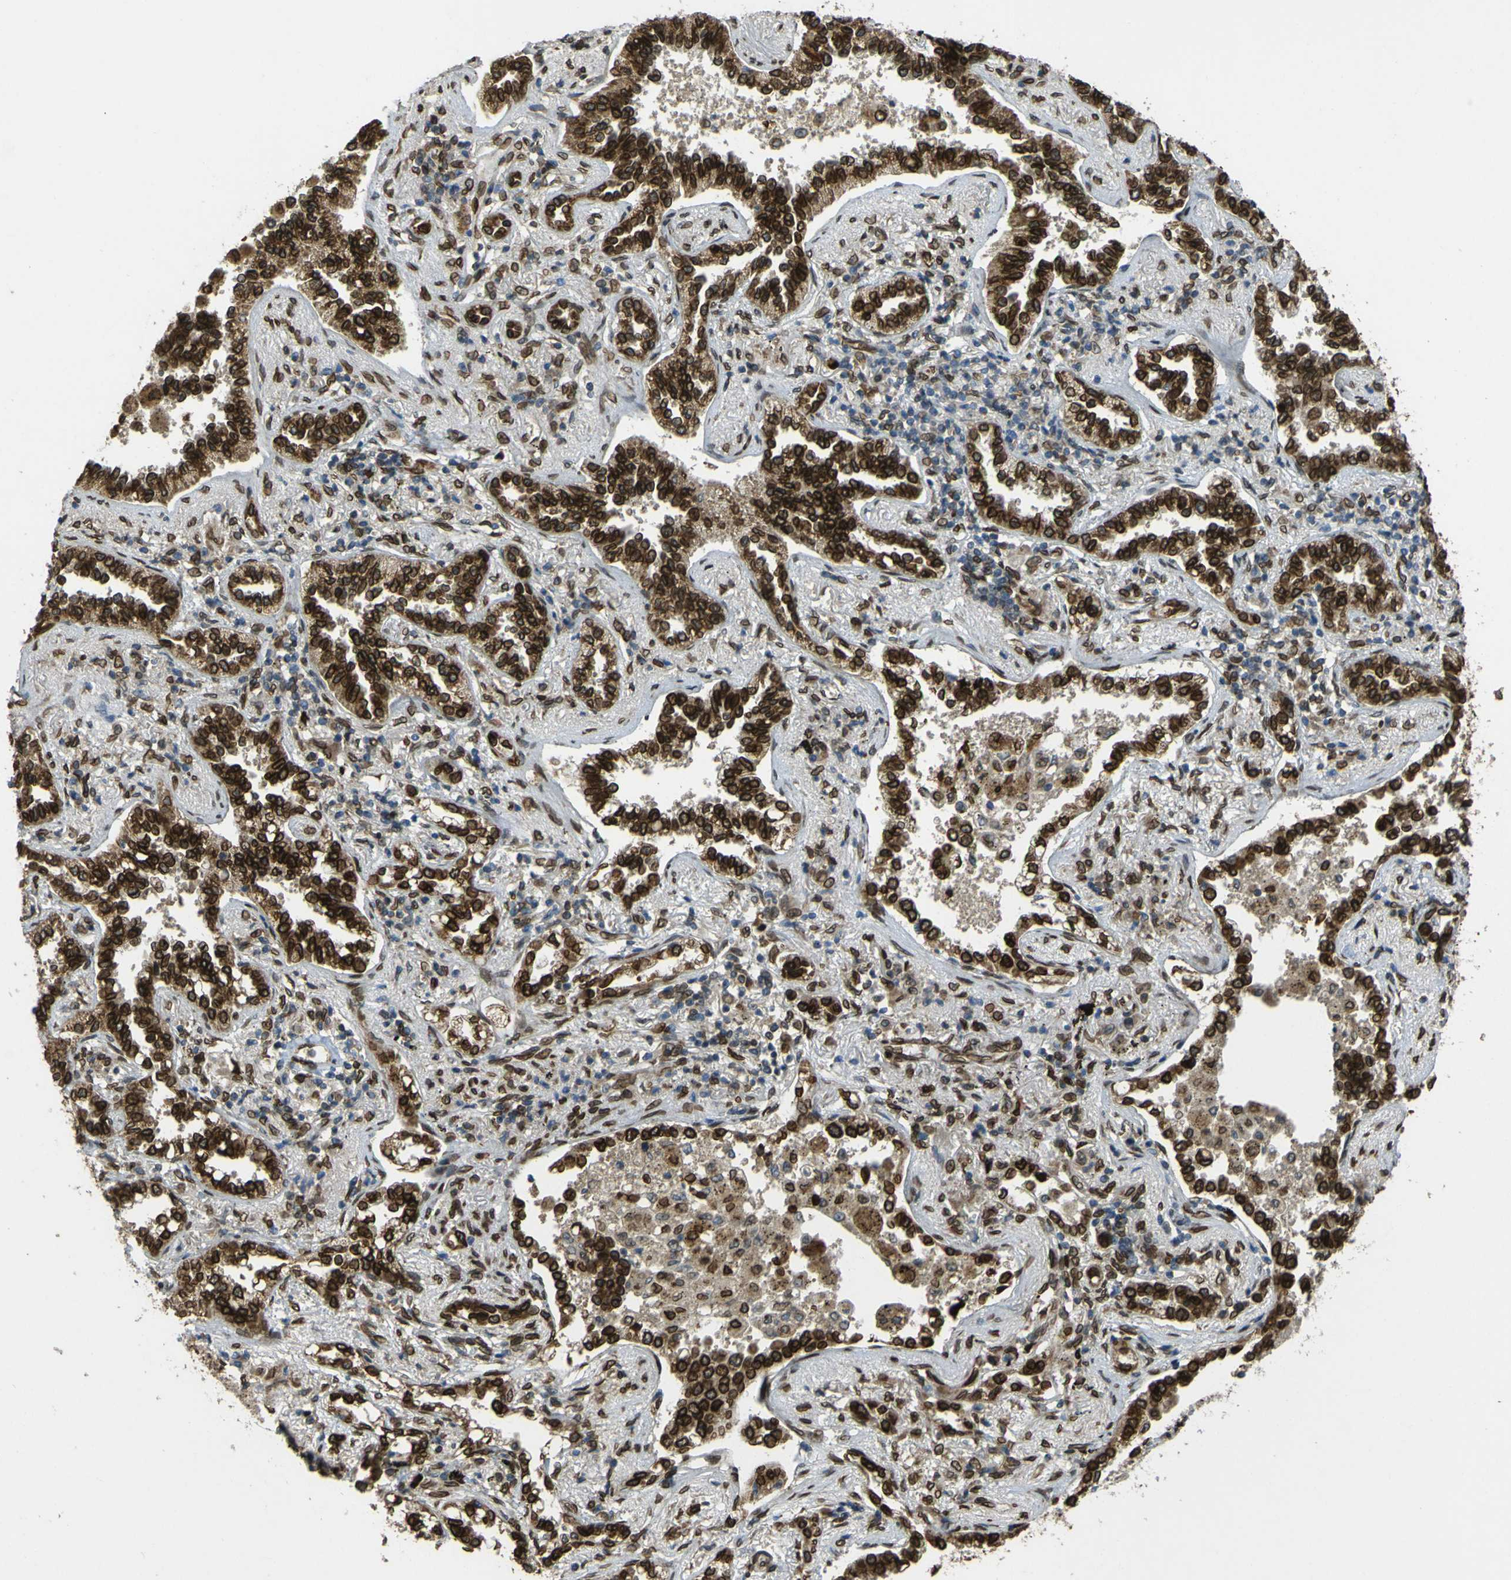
{"staining": {"intensity": "strong", "quantity": ">75%", "location": "cytoplasmic/membranous,nuclear"}, "tissue": "lung cancer", "cell_type": "Tumor cells", "image_type": "cancer", "snomed": [{"axis": "morphology", "description": "Normal tissue, NOS"}, {"axis": "morphology", "description": "Adenocarcinoma, NOS"}, {"axis": "topography", "description": "Lung"}], "caption": "Strong cytoplasmic/membranous and nuclear protein staining is appreciated in approximately >75% of tumor cells in adenocarcinoma (lung).", "gene": "GALNT1", "patient": {"sex": "male", "age": 59}}